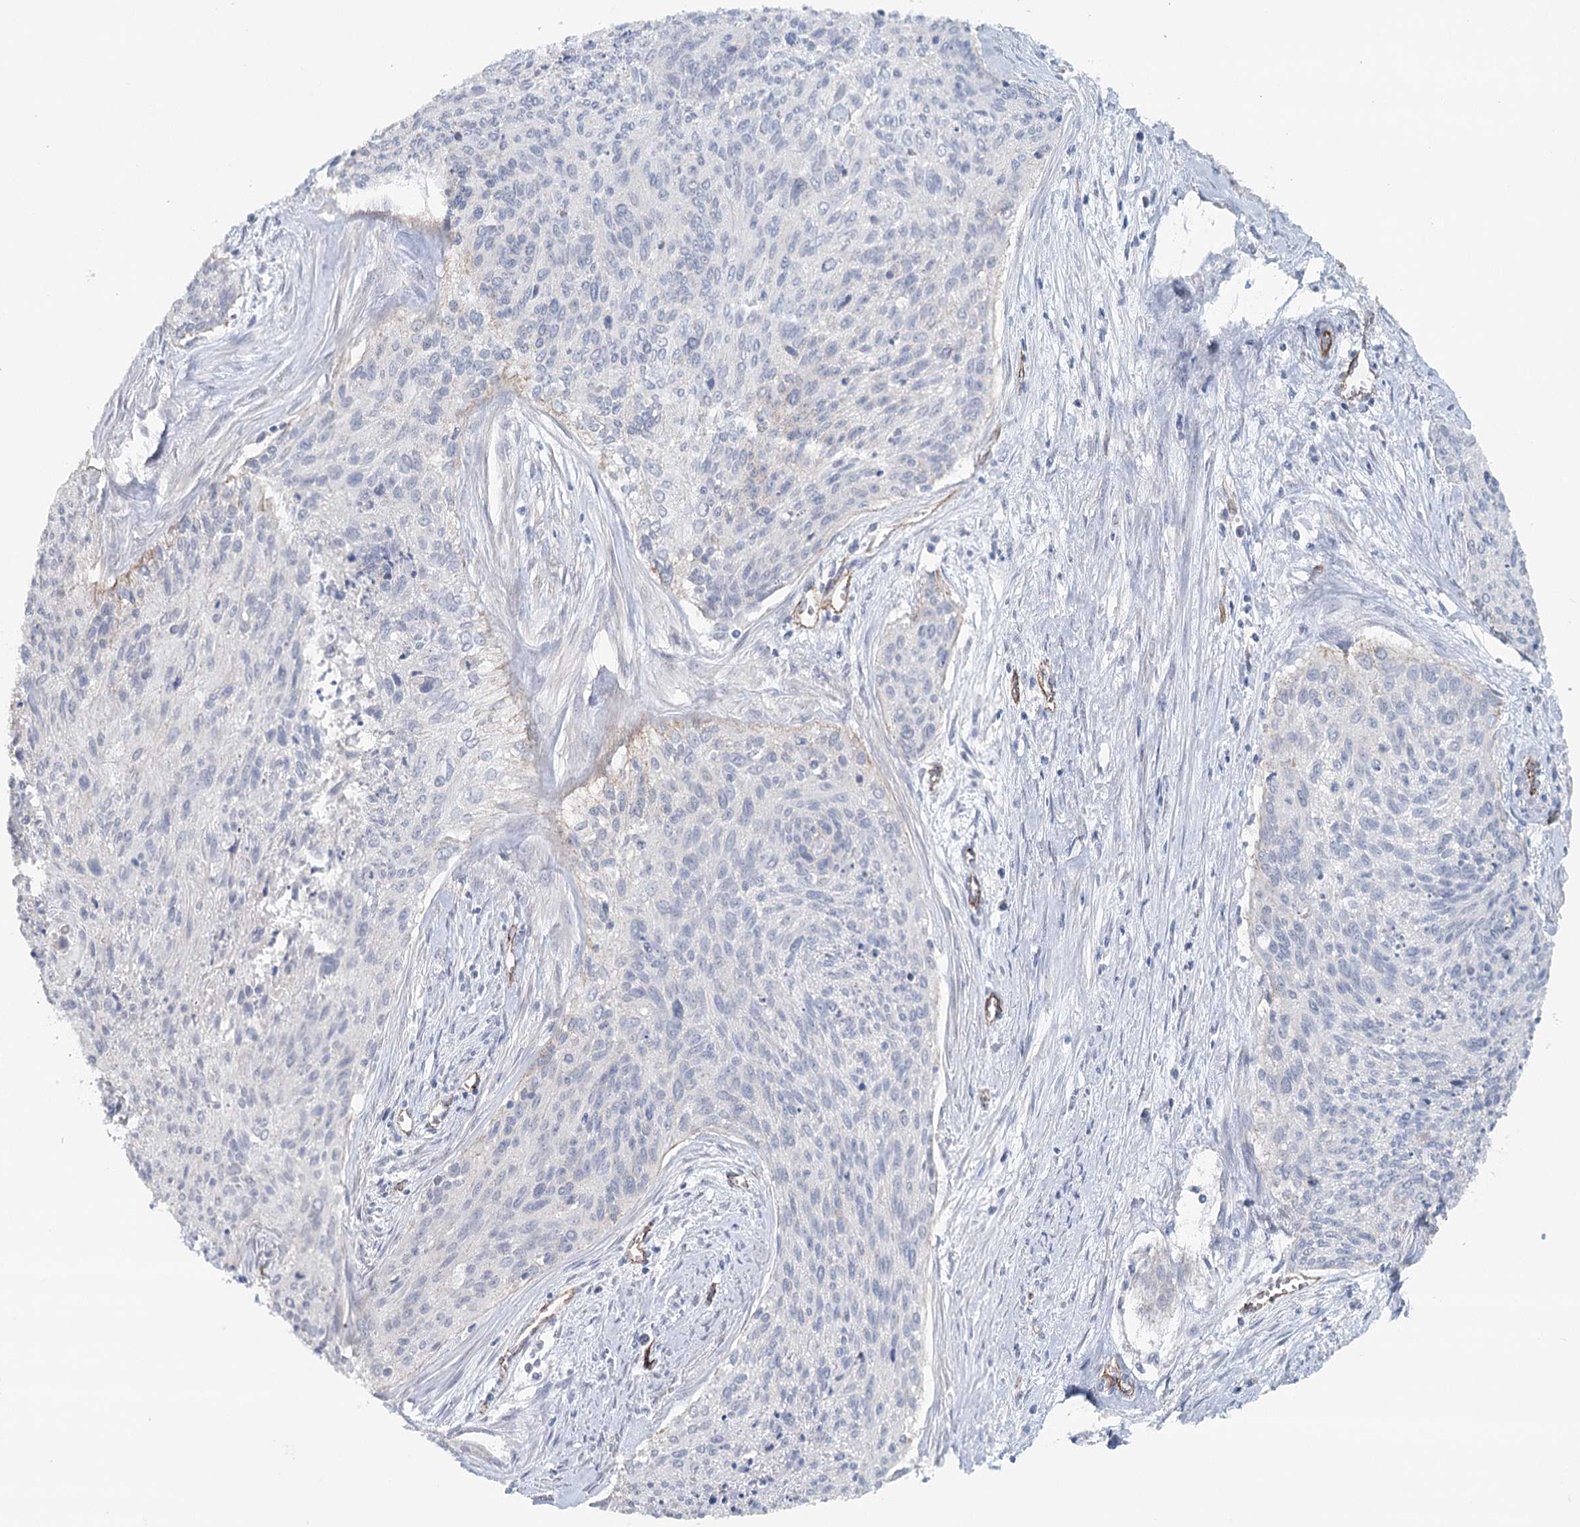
{"staining": {"intensity": "negative", "quantity": "none", "location": "none"}, "tissue": "cervical cancer", "cell_type": "Tumor cells", "image_type": "cancer", "snomed": [{"axis": "morphology", "description": "Squamous cell carcinoma, NOS"}, {"axis": "topography", "description": "Cervix"}], "caption": "The histopathology image shows no significant staining in tumor cells of cervical cancer.", "gene": "SYNPO", "patient": {"sex": "female", "age": 55}}